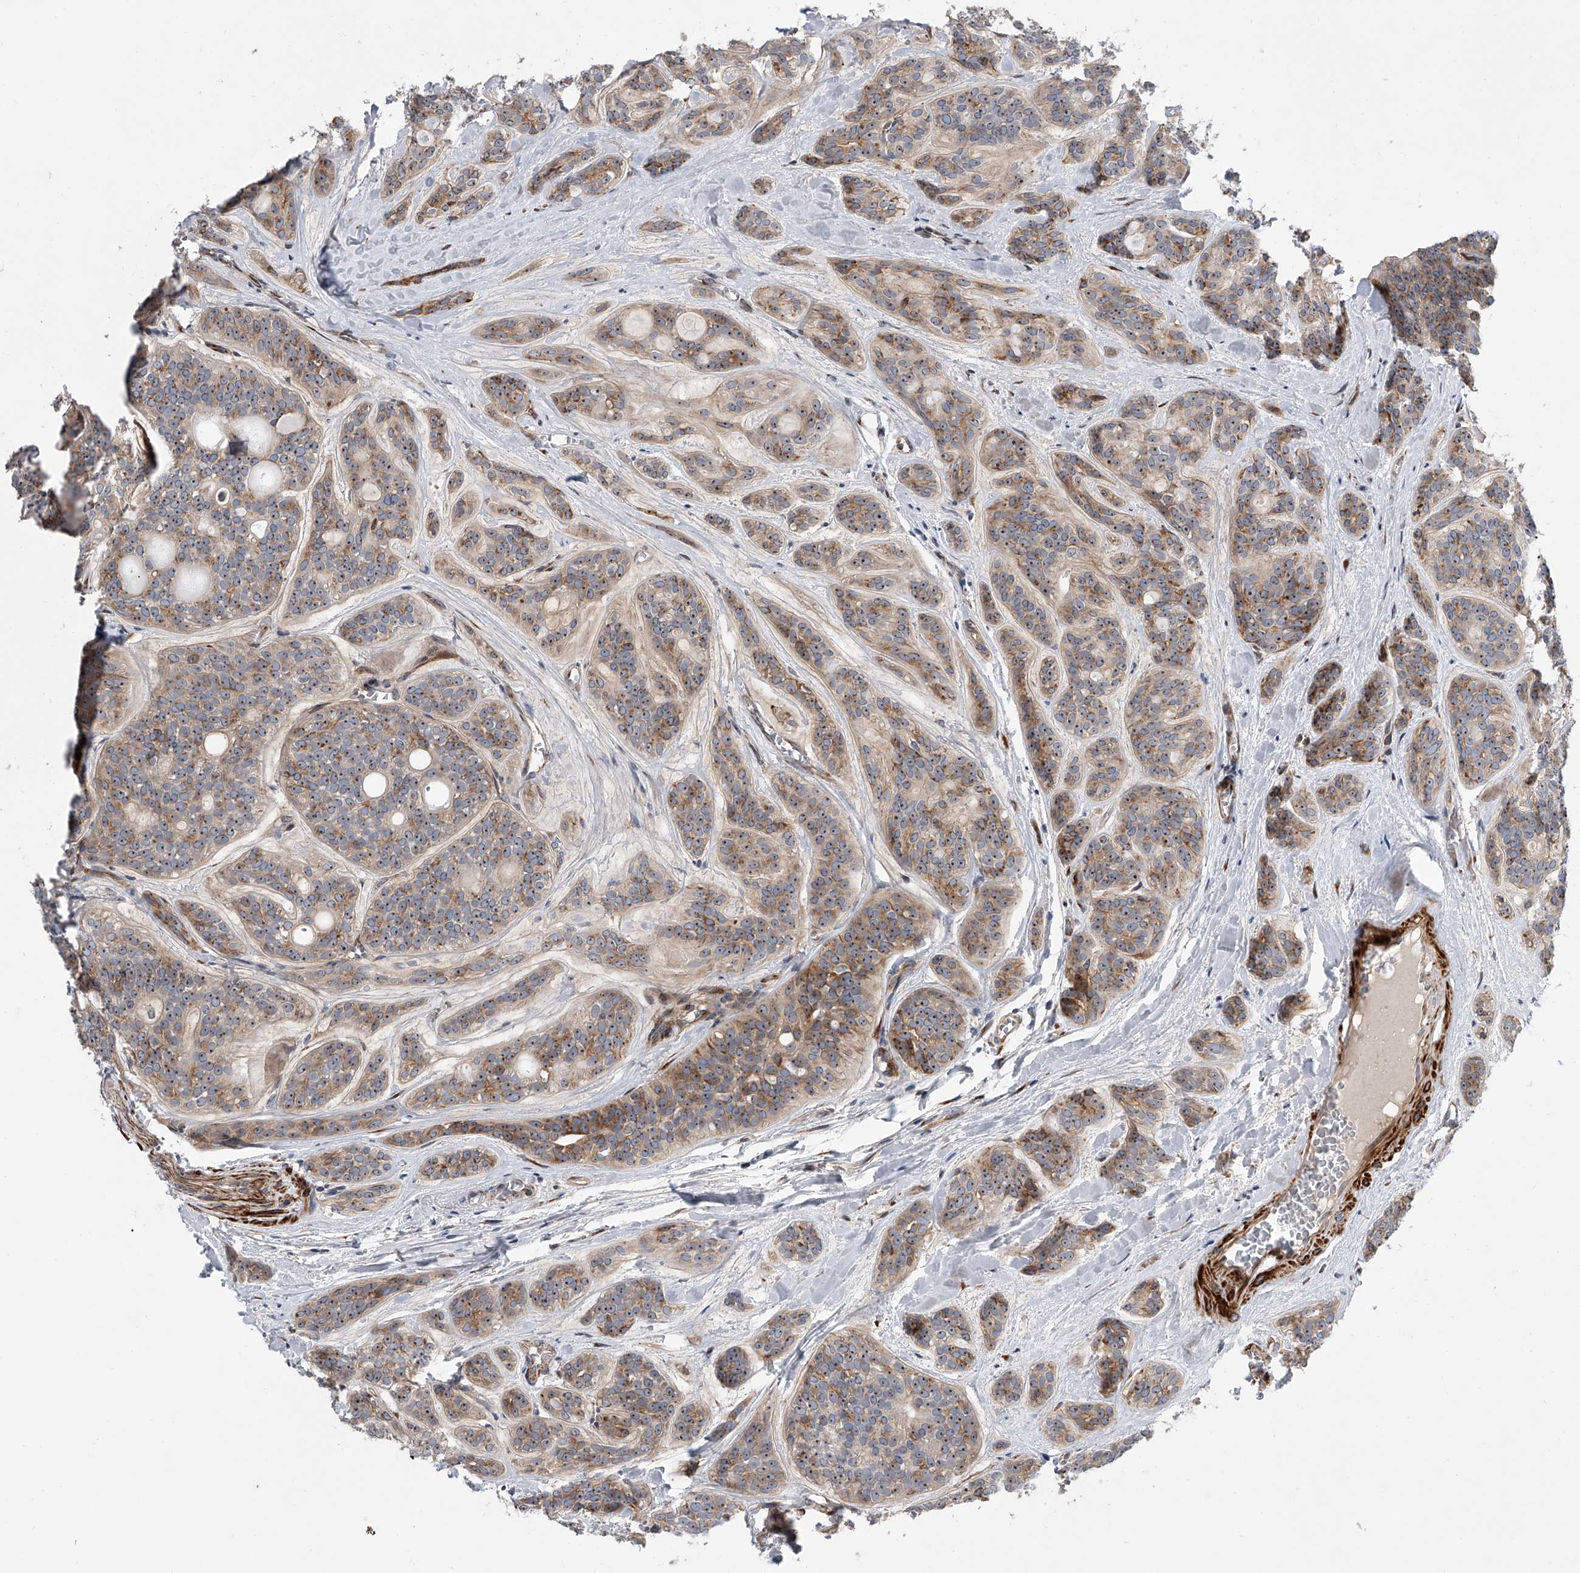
{"staining": {"intensity": "moderate", "quantity": ">75%", "location": "cytoplasmic/membranous,nuclear"}, "tissue": "head and neck cancer", "cell_type": "Tumor cells", "image_type": "cancer", "snomed": [{"axis": "morphology", "description": "Adenocarcinoma, NOS"}, {"axis": "topography", "description": "Head-Neck"}], "caption": "This photomicrograph demonstrates IHC staining of head and neck cancer, with medium moderate cytoplasmic/membranous and nuclear staining in about >75% of tumor cells.", "gene": "DLGAP2", "patient": {"sex": "male", "age": 66}}